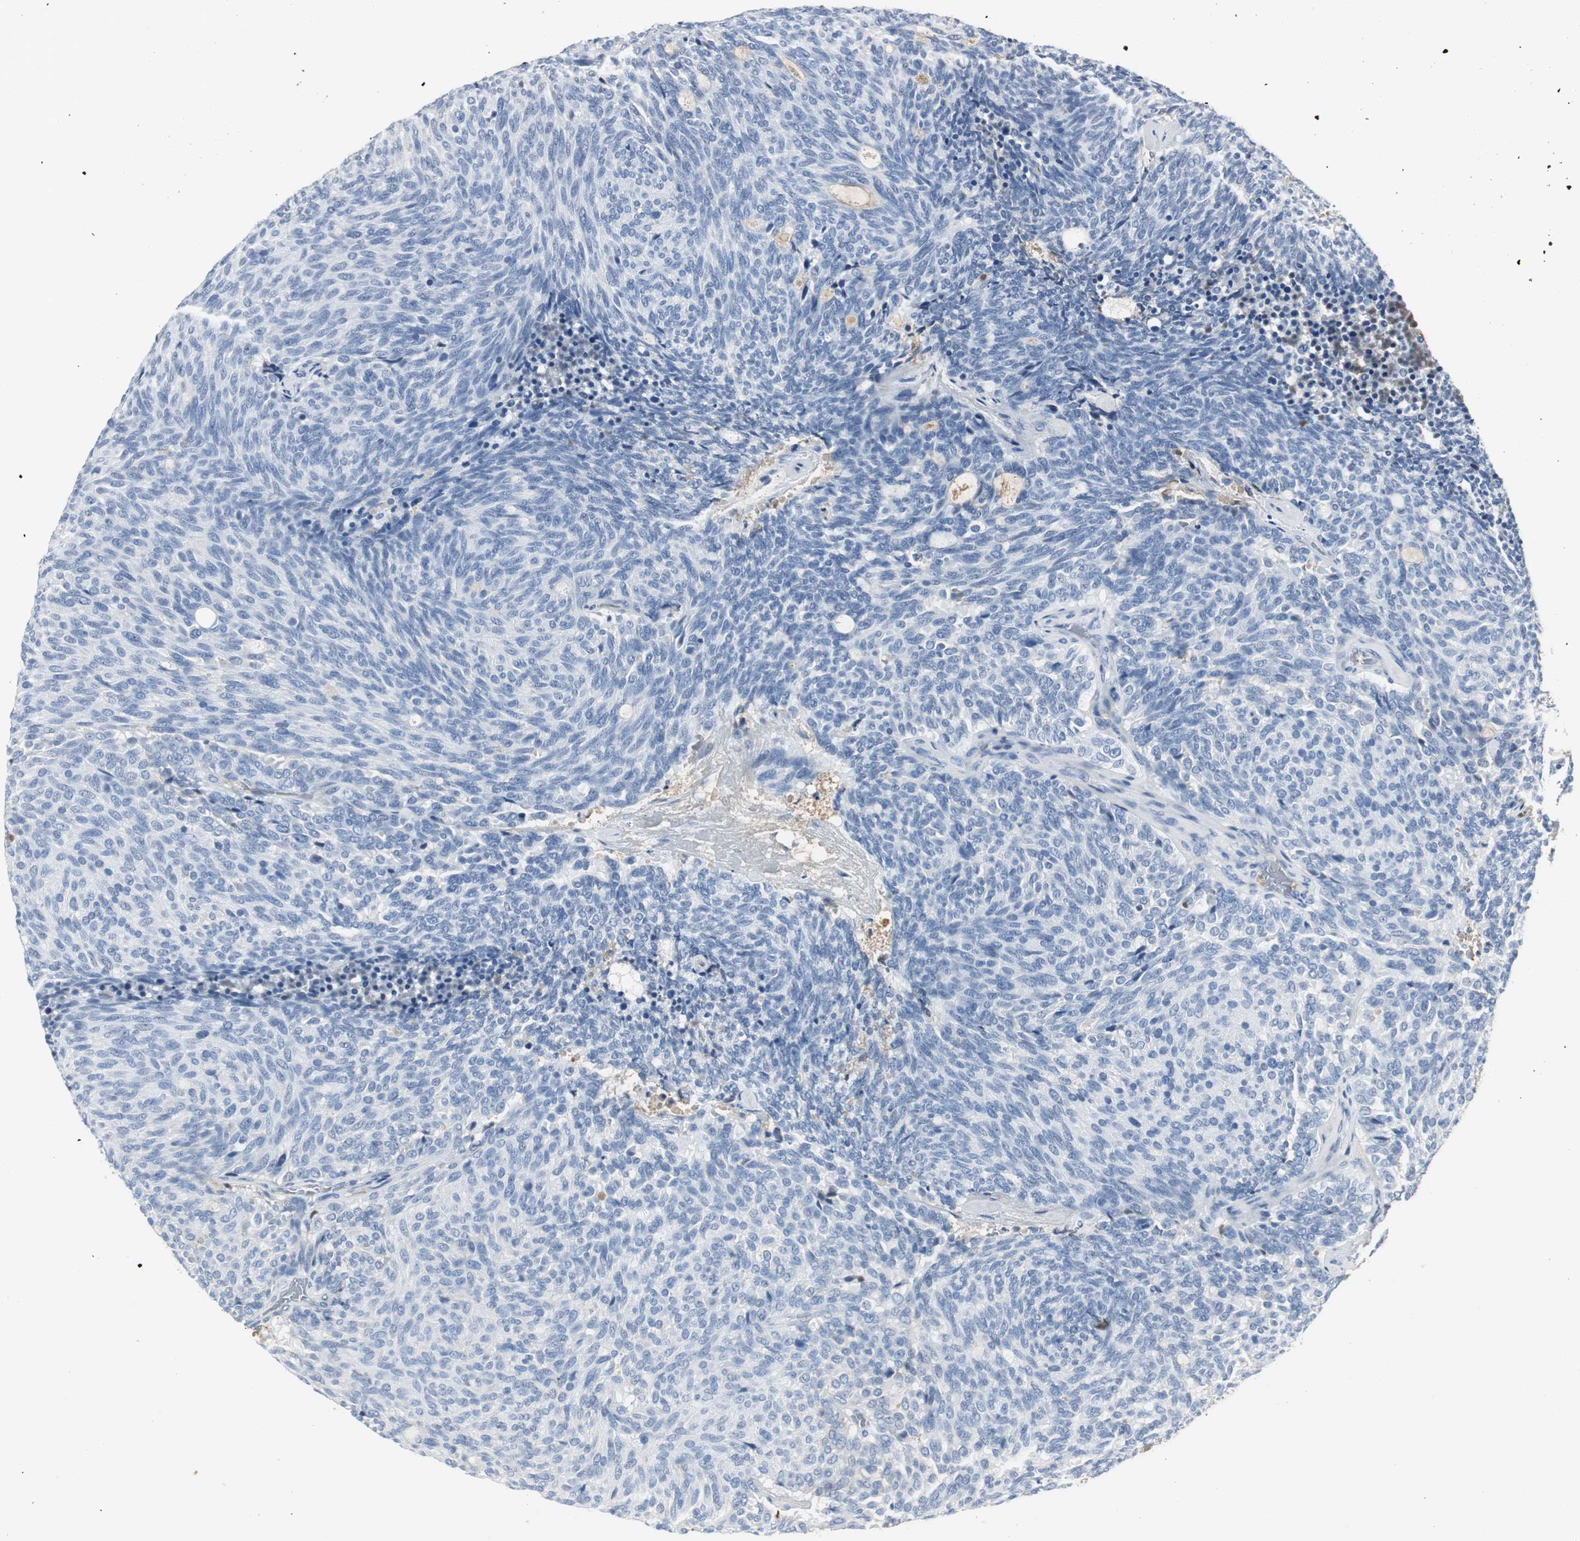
{"staining": {"intensity": "negative", "quantity": "none", "location": "none"}, "tissue": "carcinoid", "cell_type": "Tumor cells", "image_type": "cancer", "snomed": [{"axis": "morphology", "description": "Carcinoid, malignant, NOS"}, {"axis": "topography", "description": "Pancreas"}], "caption": "High power microscopy photomicrograph of an immunohistochemistry histopathology image of carcinoid (malignant), revealing no significant expression in tumor cells.", "gene": "IGHA1", "patient": {"sex": "female", "age": 54}}